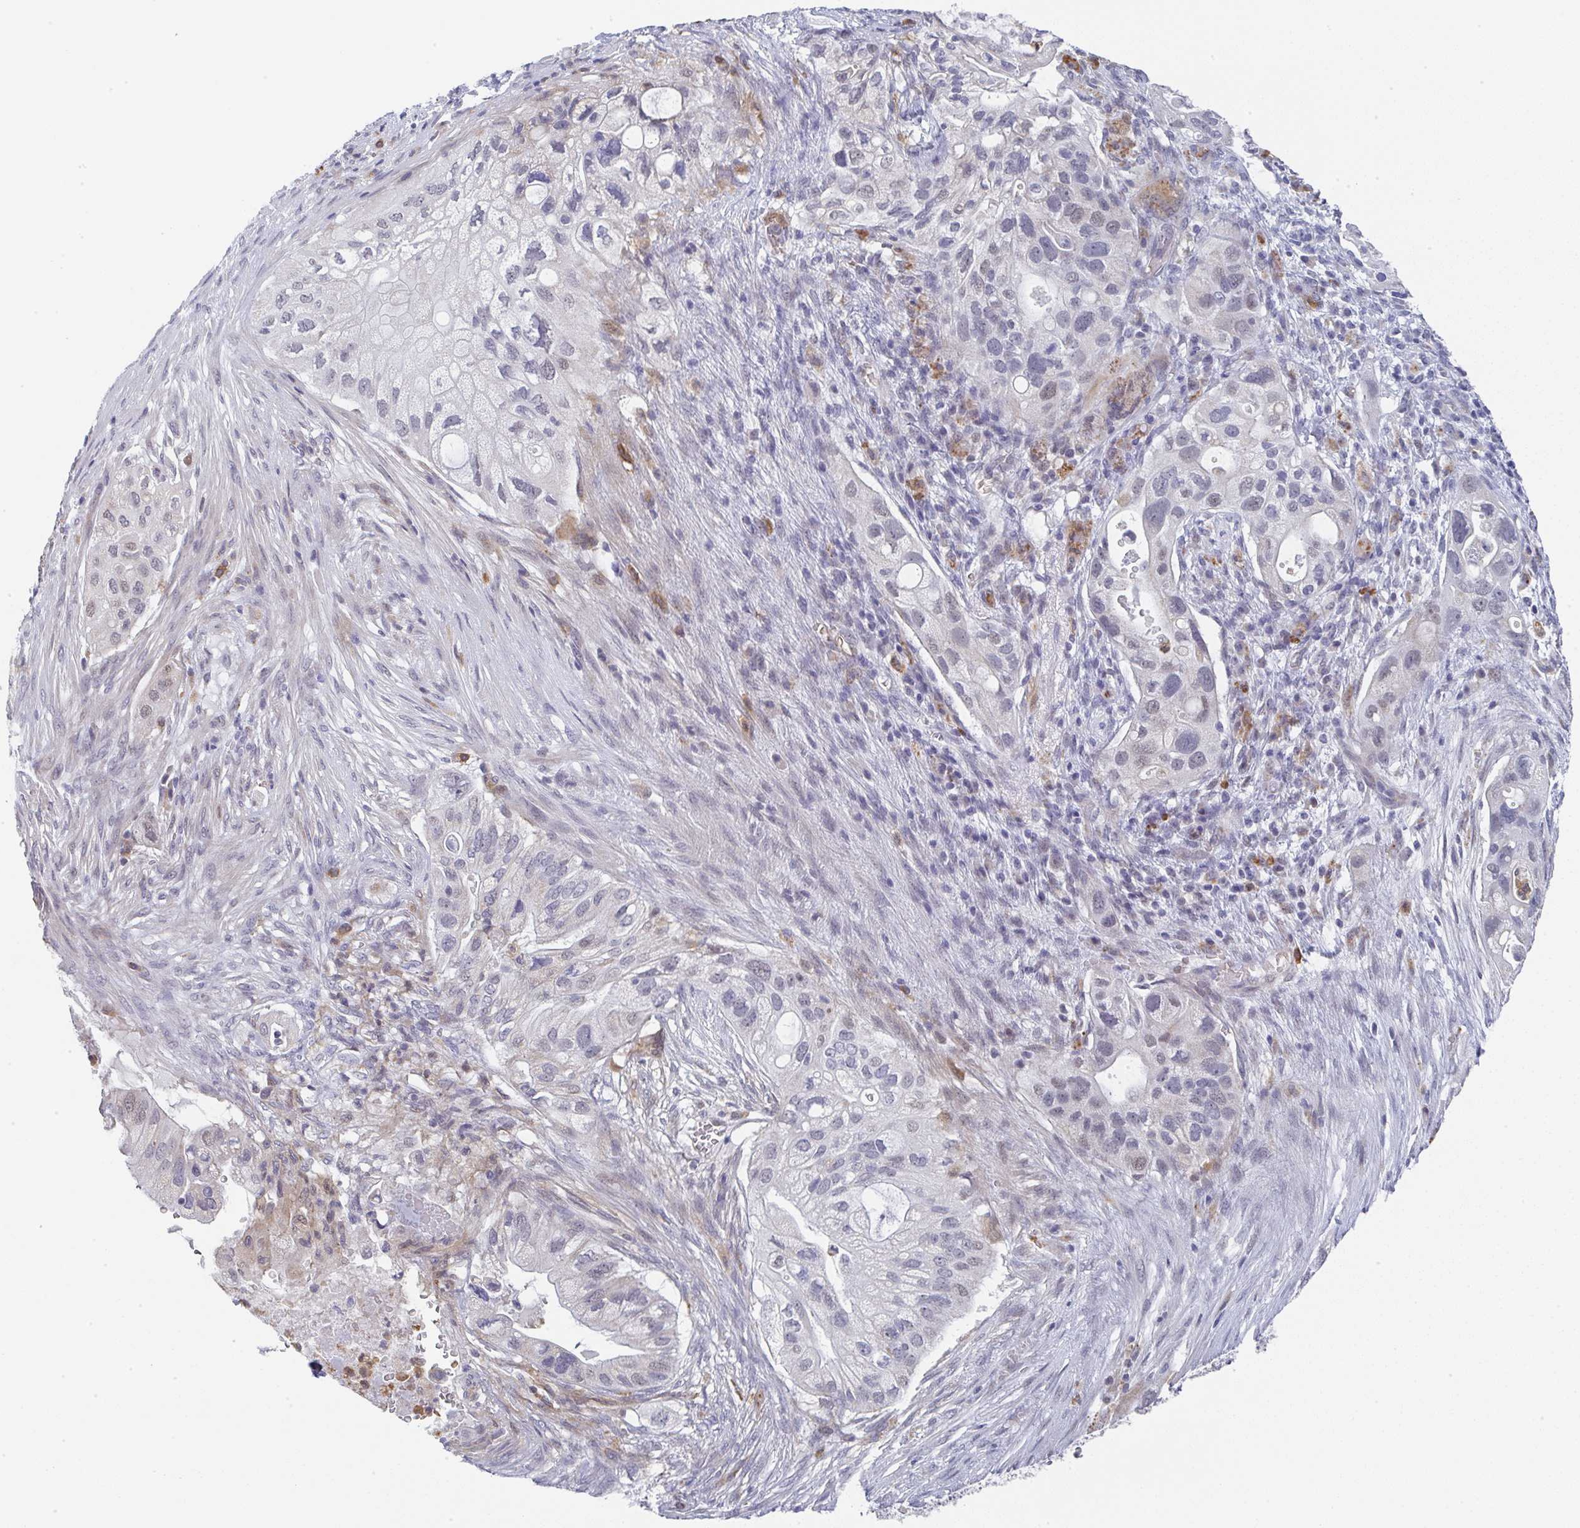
{"staining": {"intensity": "negative", "quantity": "none", "location": "none"}, "tissue": "pancreatic cancer", "cell_type": "Tumor cells", "image_type": "cancer", "snomed": [{"axis": "morphology", "description": "Adenocarcinoma, NOS"}, {"axis": "topography", "description": "Pancreas"}], "caption": "An image of adenocarcinoma (pancreatic) stained for a protein displays no brown staining in tumor cells.", "gene": "NCF1", "patient": {"sex": "female", "age": 72}}